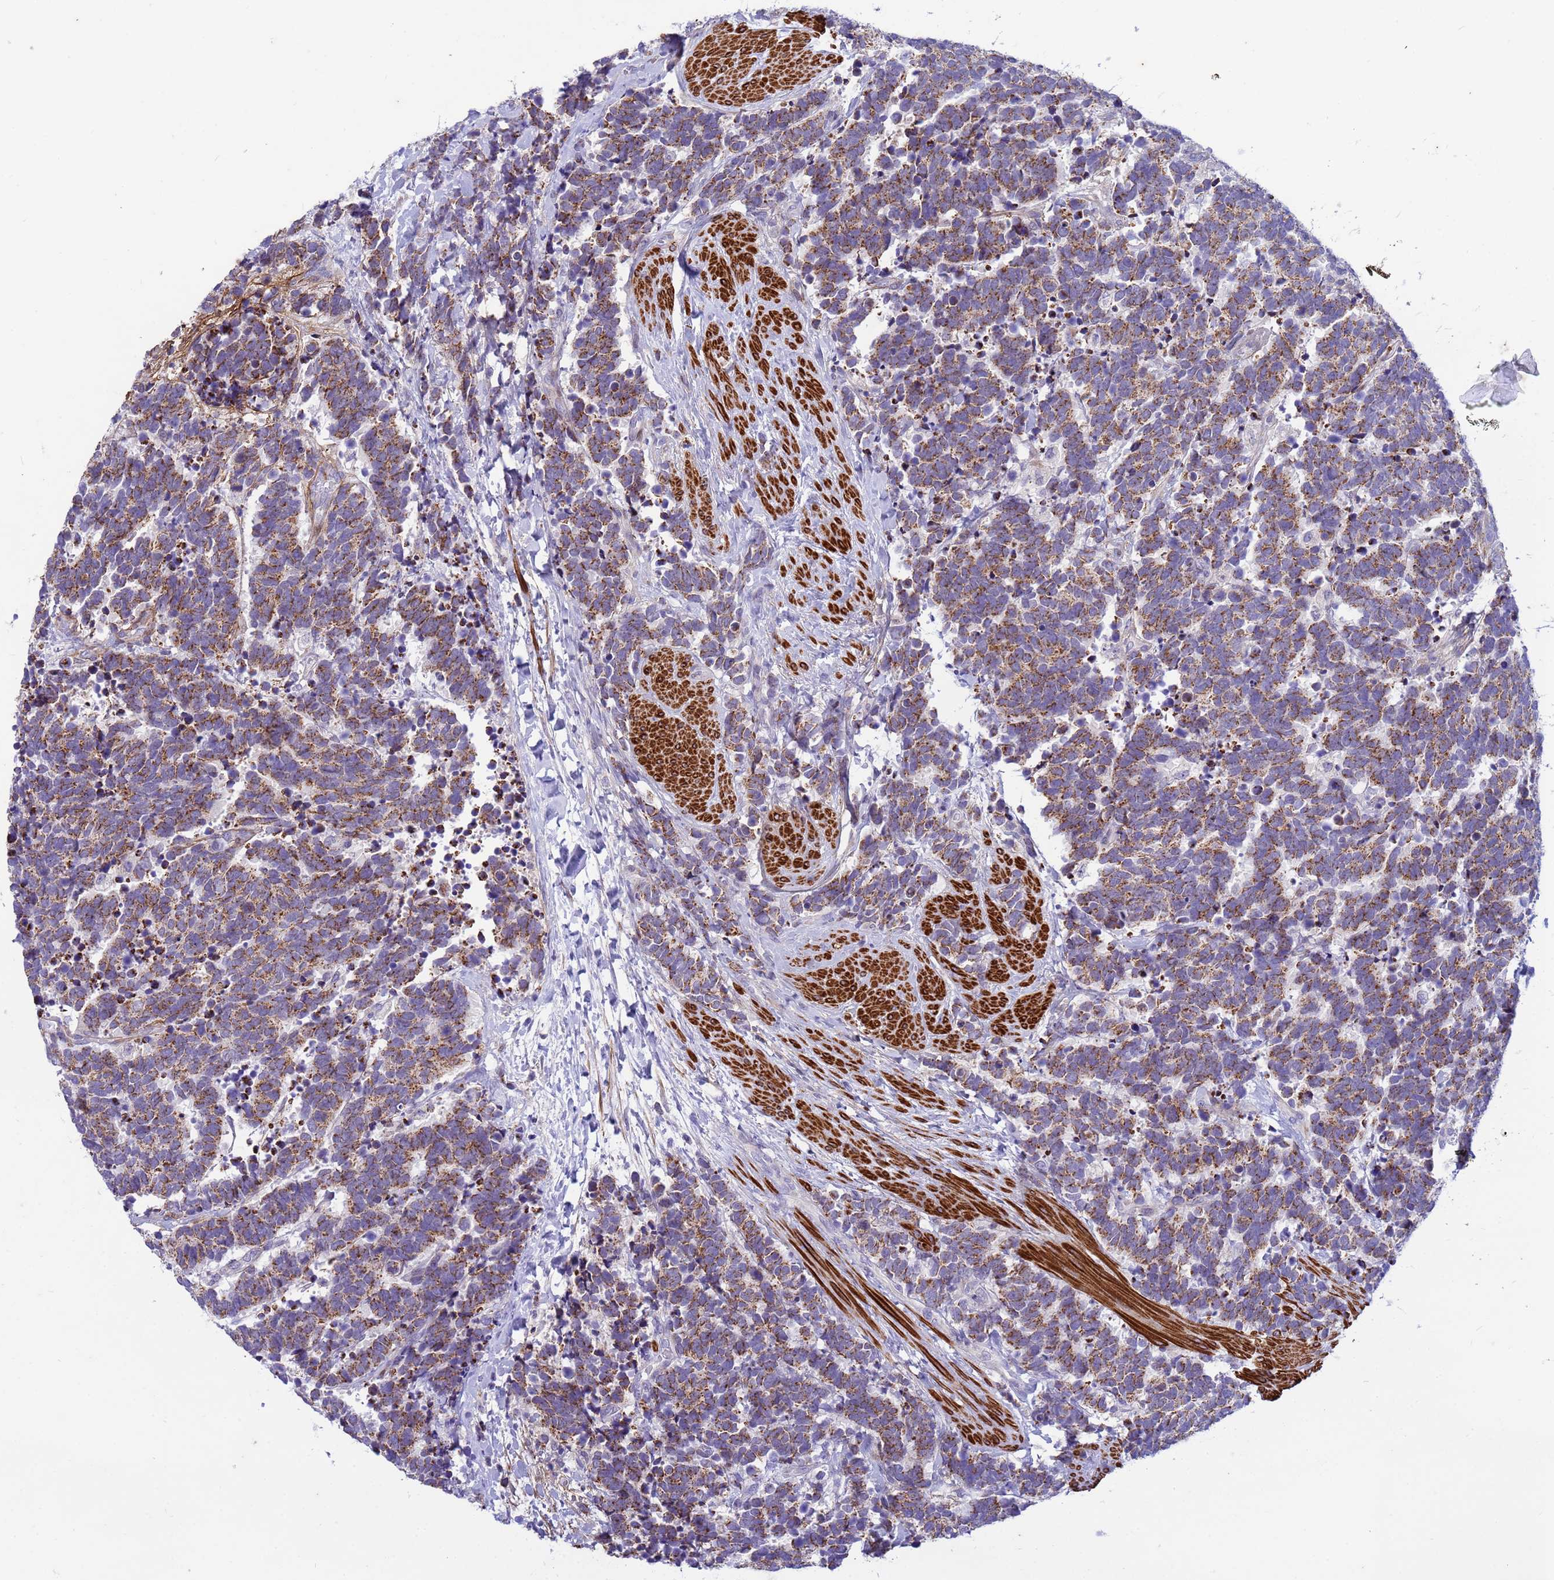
{"staining": {"intensity": "moderate", "quantity": ">75%", "location": "cytoplasmic/membranous"}, "tissue": "carcinoid", "cell_type": "Tumor cells", "image_type": "cancer", "snomed": [{"axis": "morphology", "description": "Carcinoma, NOS"}, {"axis": "morphology", "description": "Carcinoid, malignant, NOS"}, {"axis": "topography", "description": "Prostate"}], "caption": "A histopathology image of carcinoma stained for a protein reveals moderate cytoplasmic/membranous brown staining in tumor cells. (Brightfield microscopy of DAB IHC at high magnification).", "gene": "P2RX7", "patient": {"sex": "male", "age": 57}}